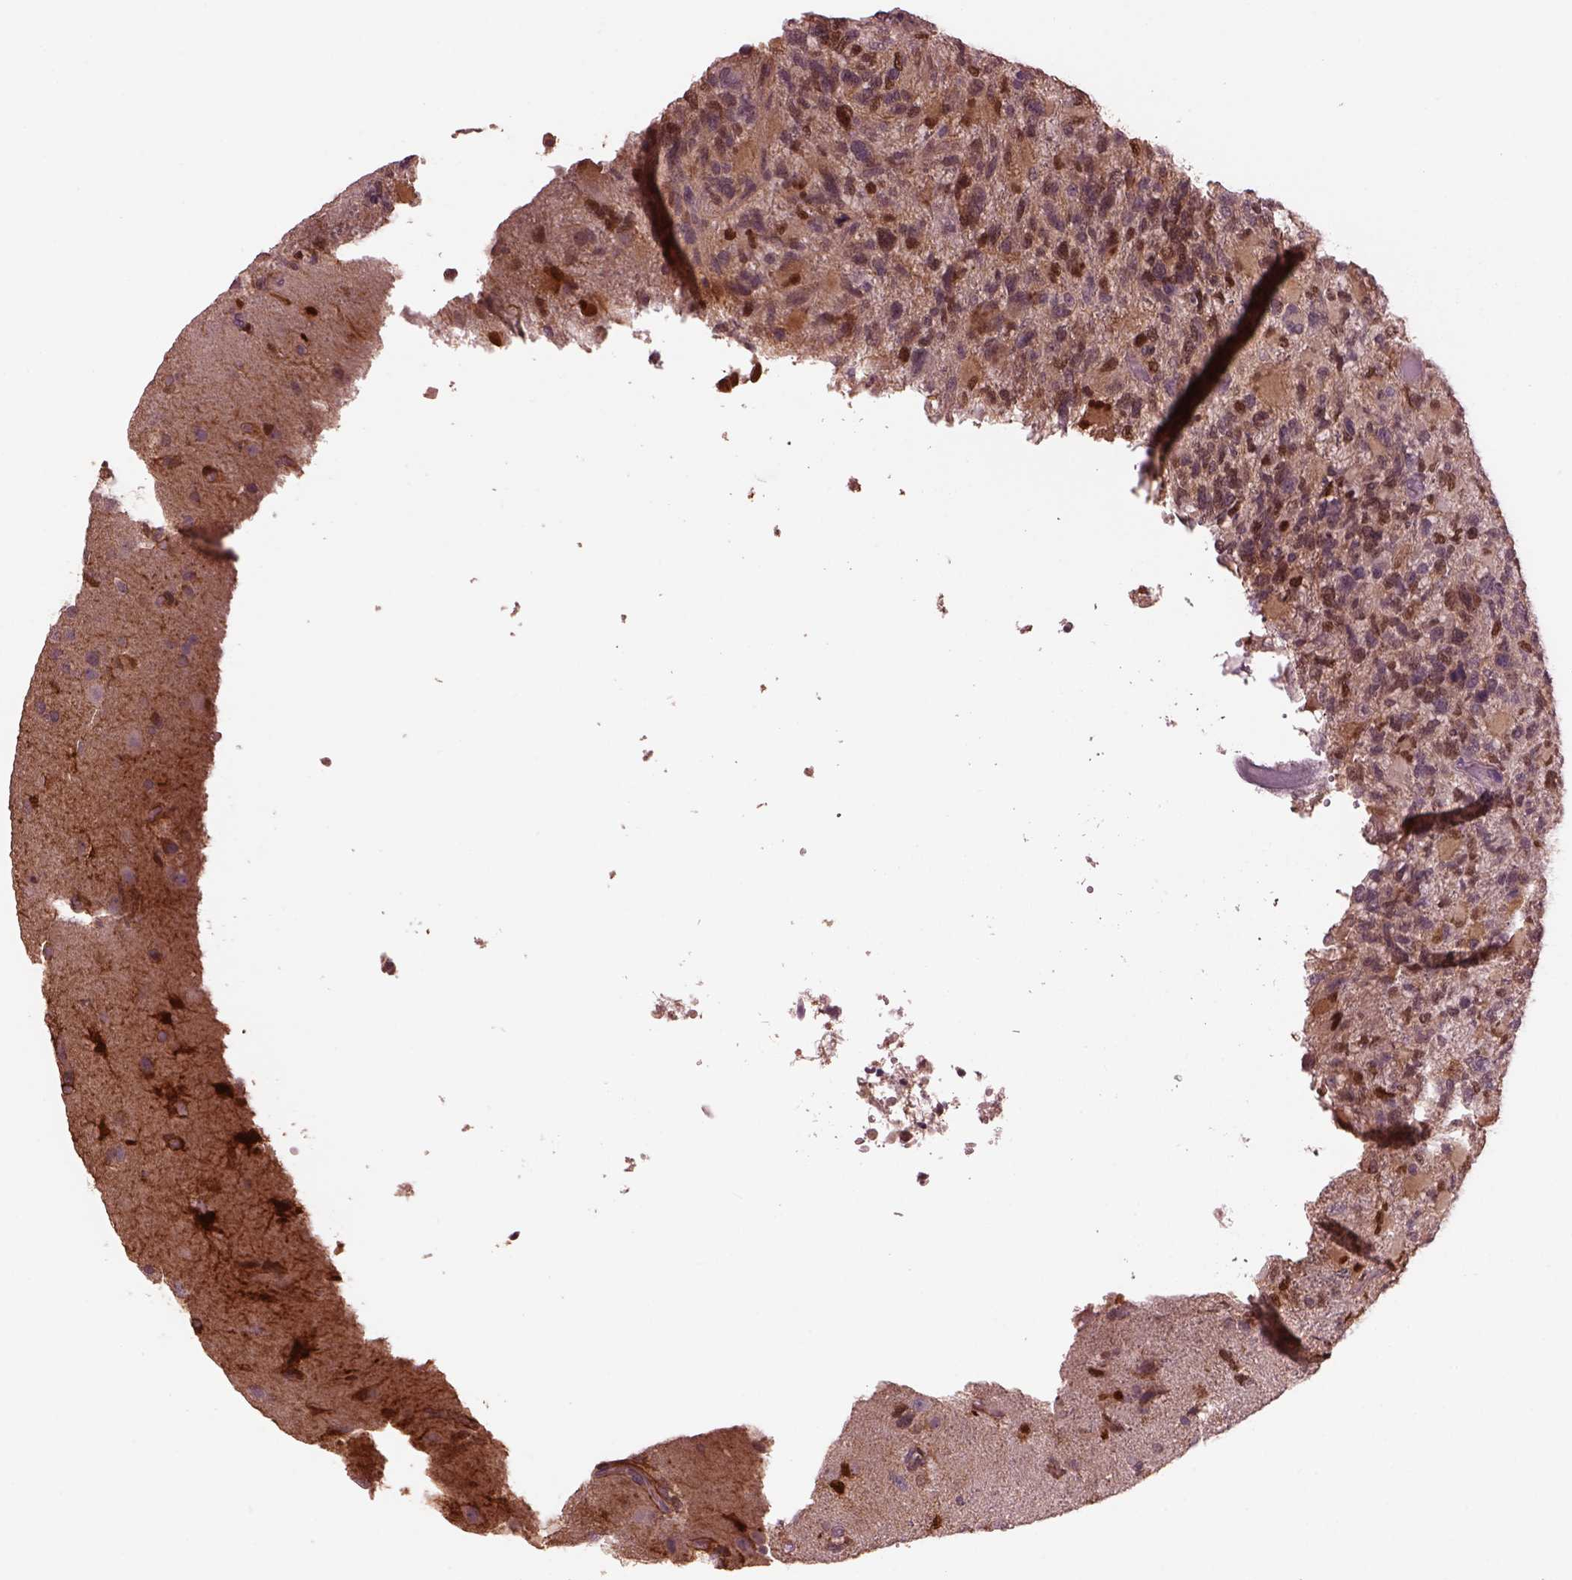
{"staining": {"intensity": "moderate", "quantity": "25%-75%", "location": "cytoplasmic/membranous,nuclear"}, "tissue": "glioma", "cell_type": "Tumor cells", "image_type": "cancer", "snomed": [{"axis": "morphology", "description": "Glioma, malignant, High grade"}, {"axis": "topography", "description": "Brain"}], "caption": "This is a photomicrograph of immunohistochemistry (IHC) staining of high-grade glioma (malignant), which shows moderate positivity in the cytoplasmic/membranous and nuclear of tumor cells.", "gene": "SRI", "patient": {"sex": "female", "age": 71}}